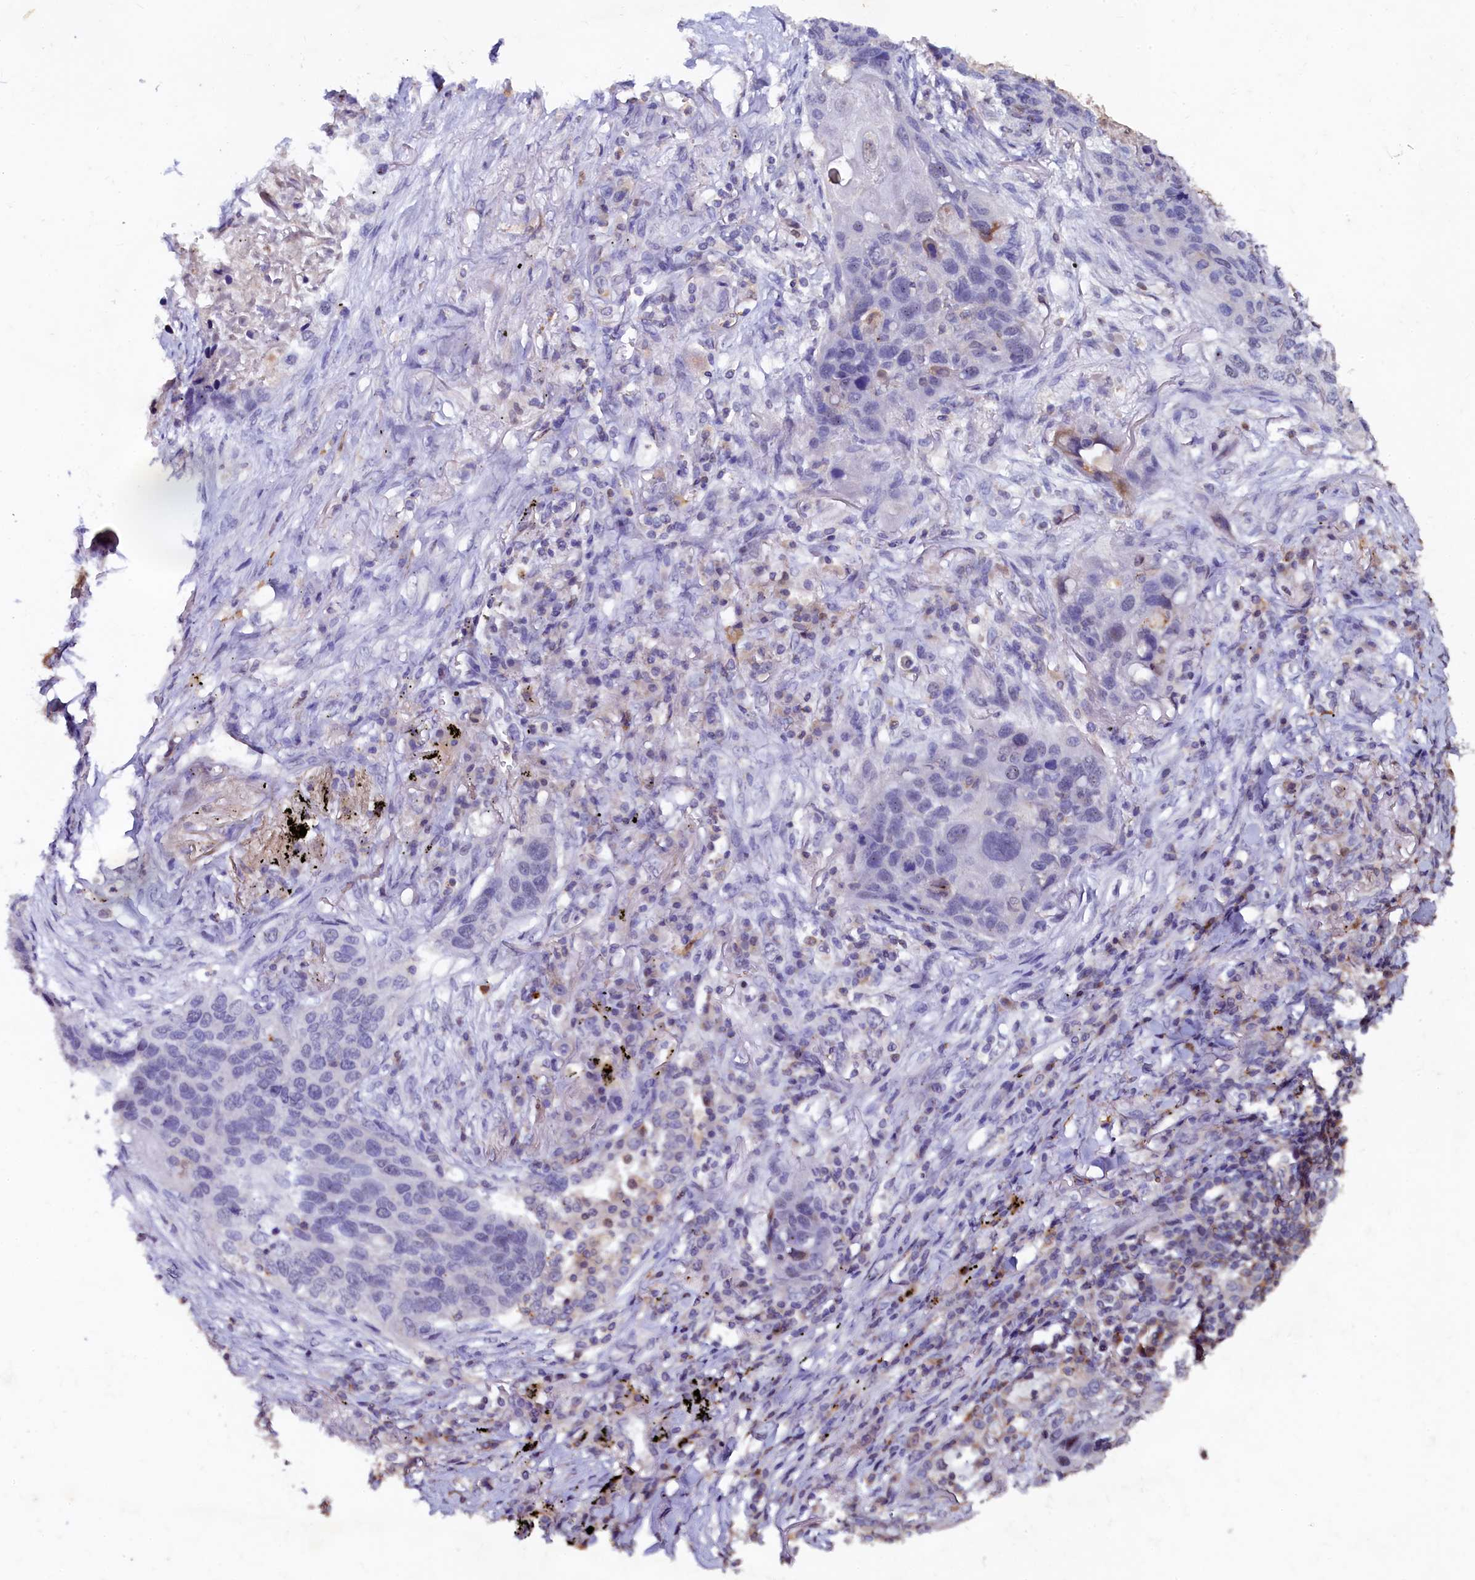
{"staining": {"intensity": "negative", "quantity": "none", "location": "none"}, "tissue": "lung cancer", "cell_type": "Tumor cells", "image_type": "cancer", "snomed": [{"axis": "morphology", "description": "Squamous cell carcinoma, NOS"}, {"axis": "topography", "description": "Lung"}], "caption": "Immunohistochemistry histopathology image of neoplastic tissue: squamous cell carcinoma (lung) stained with DAB displays no significant protein staining in tumor cells.", "gene": "CSTPP1", "patient": {"sex": "female", "age": 63}}